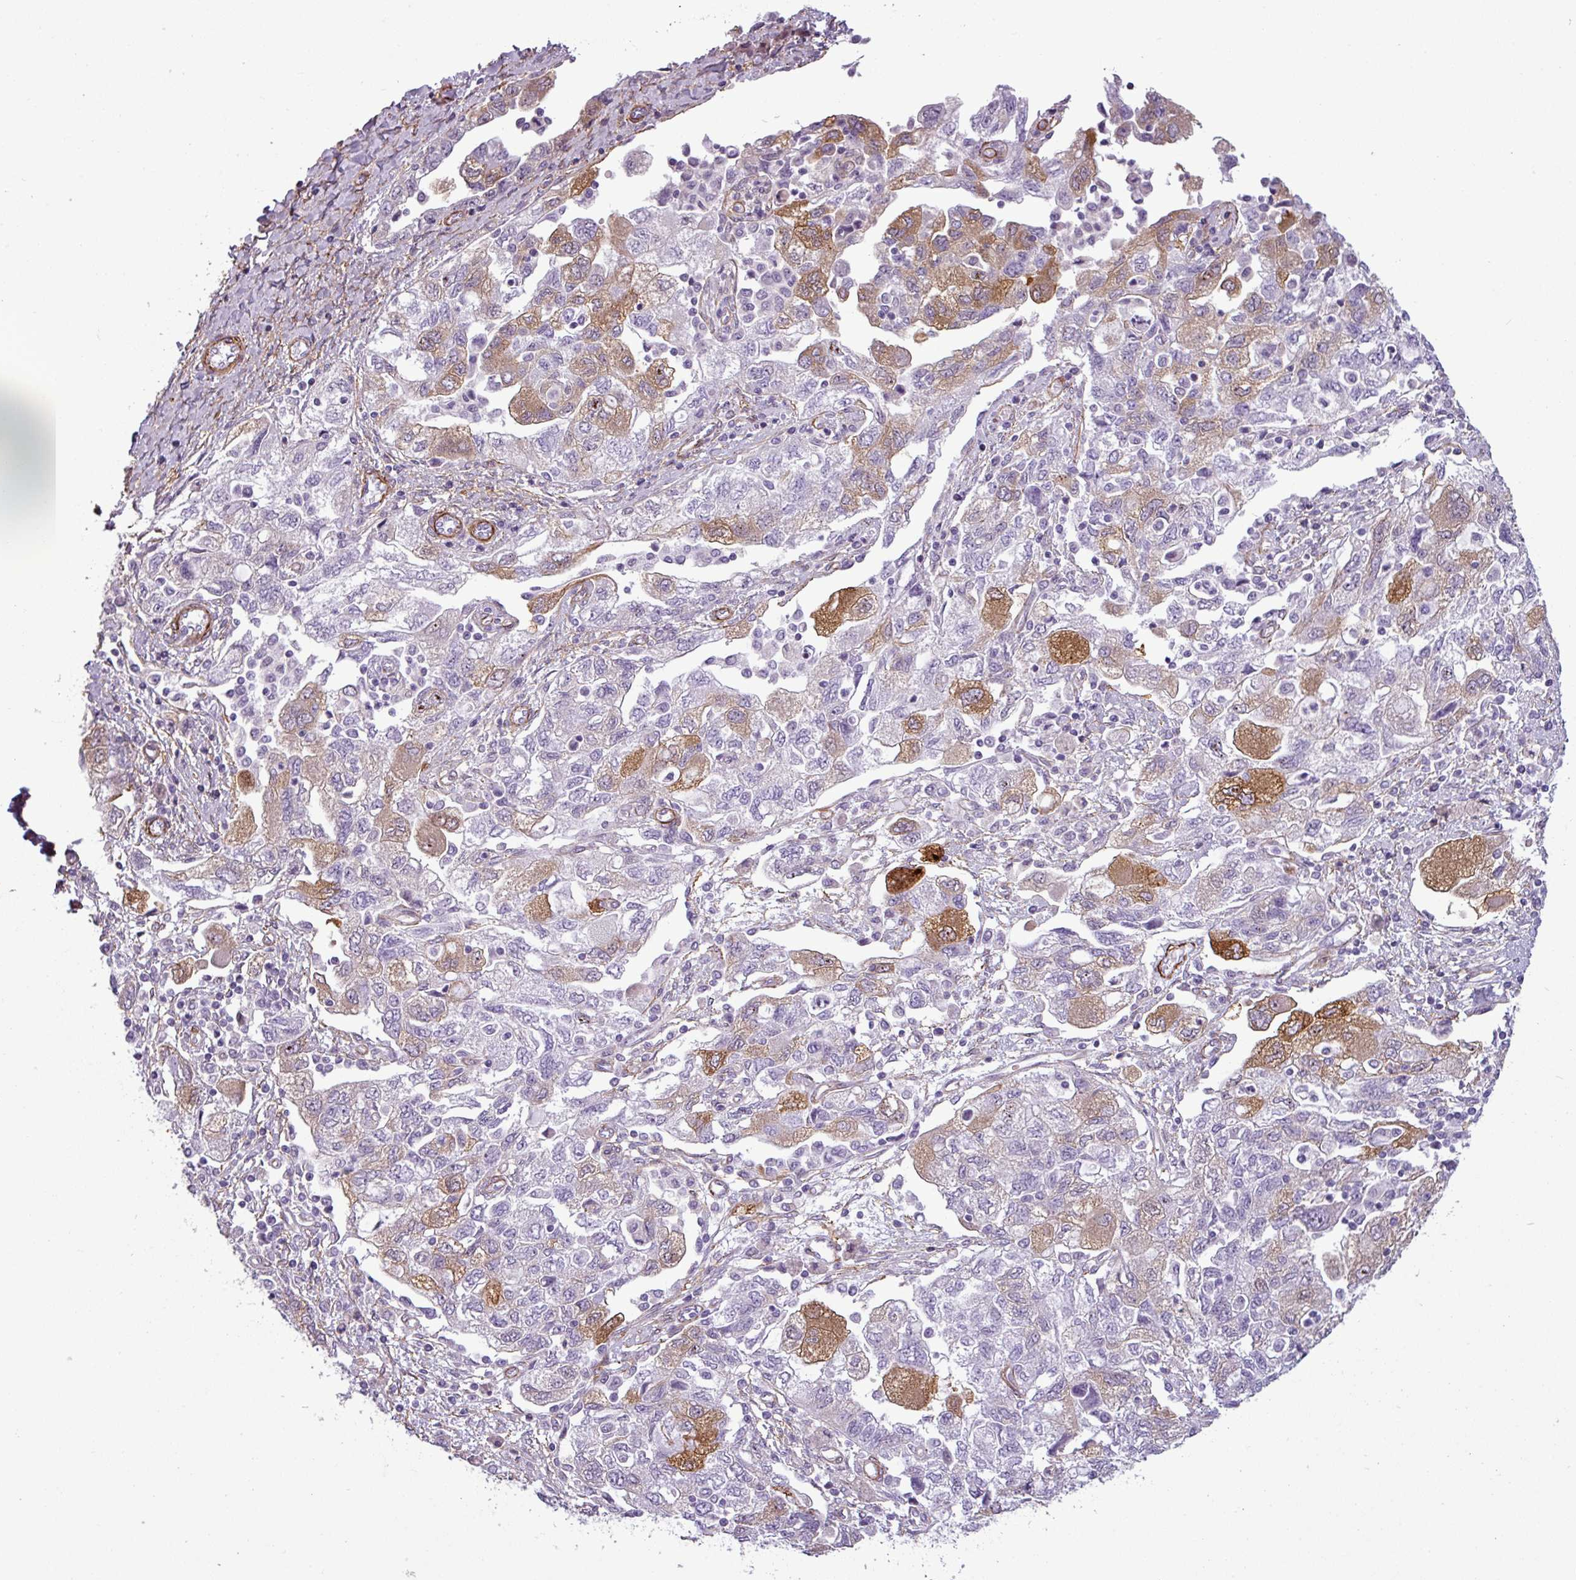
{"staining": {"intensity": "moderate", "quantity": "<25%", "location": "cytoplasmic/membranous"}, "tissue": "ovarian cancer", "cell_type": "Tumor cells", "image_type": "cancer", "snomed": [{"axis": "morphology", "description": "Carcinoma, NOS"}, {"axis": "morphology", "description": "Cystadenocarcinoma, serous, NOS"}, {"axis": "topography", "description": "Ovary"}], "caption": "High-power microscopy captured an IHC micrograph of ovarian cancer, revealing moderate cytoplasmic/membranous expression in about <25% of tumor cells.", "gene": "ATP10A", "patient": {"sex": "female", "age": 69}}